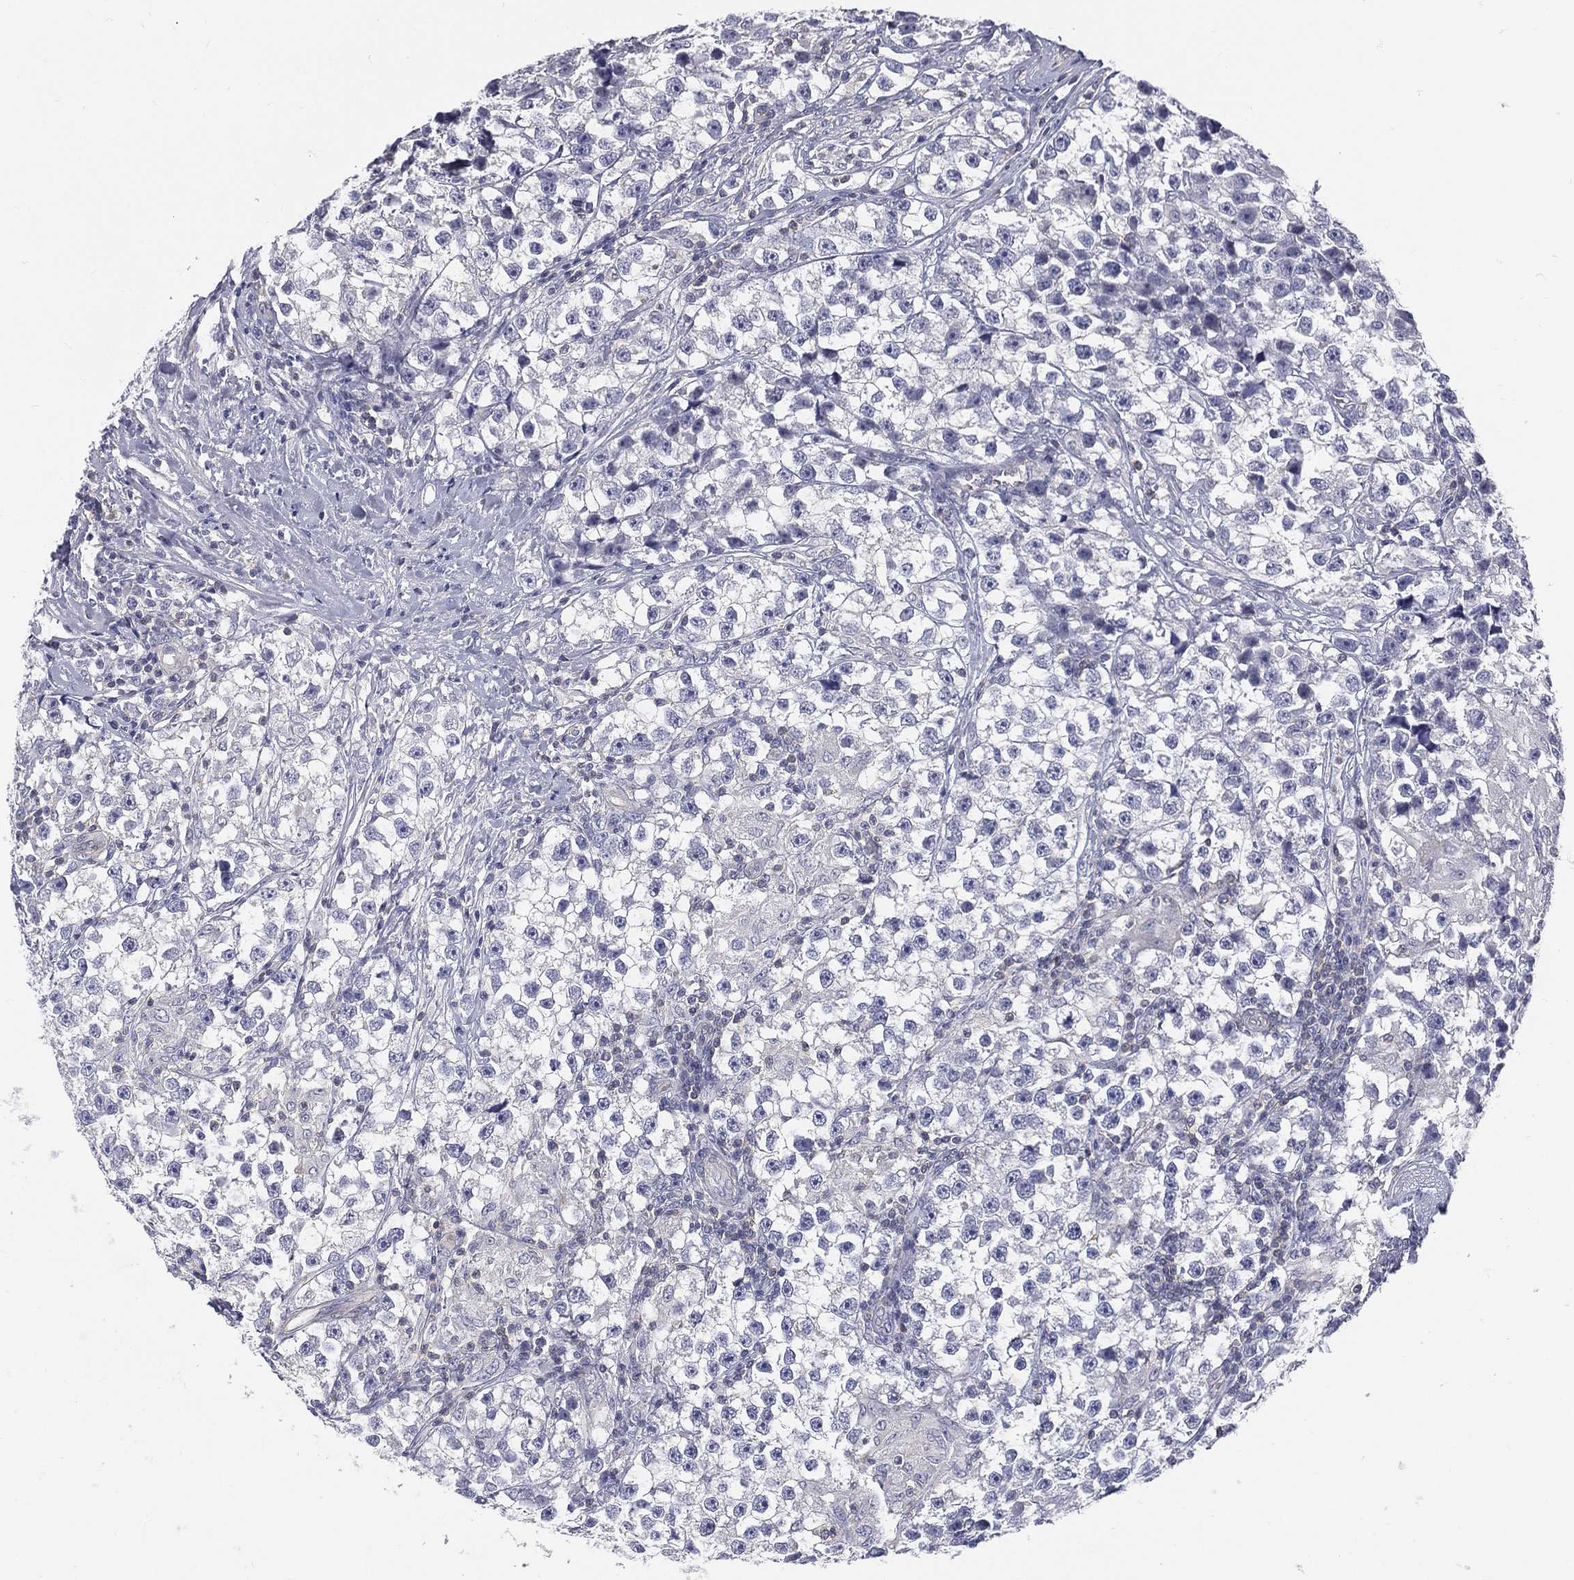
{"staining": {"intensity": "negative", "quantity": "none", "location": "none"}, "tissue": "testis cancer", "cell_type": "Tumor cells", "image_type": "cancer", "snomed": [{"axis": "morphology", "description": "Seminoma, NOS"}, {"axis": "topography", "description": "Testis"}], "caption": "DAB (3,3'-diaminobenzidine) immunohistochemical staining of testis cancer (seminoma) reveals no significant staining in tumor cells.", "gene": "ETNPPL", "patient": {"sex": "male", "age": 46}}